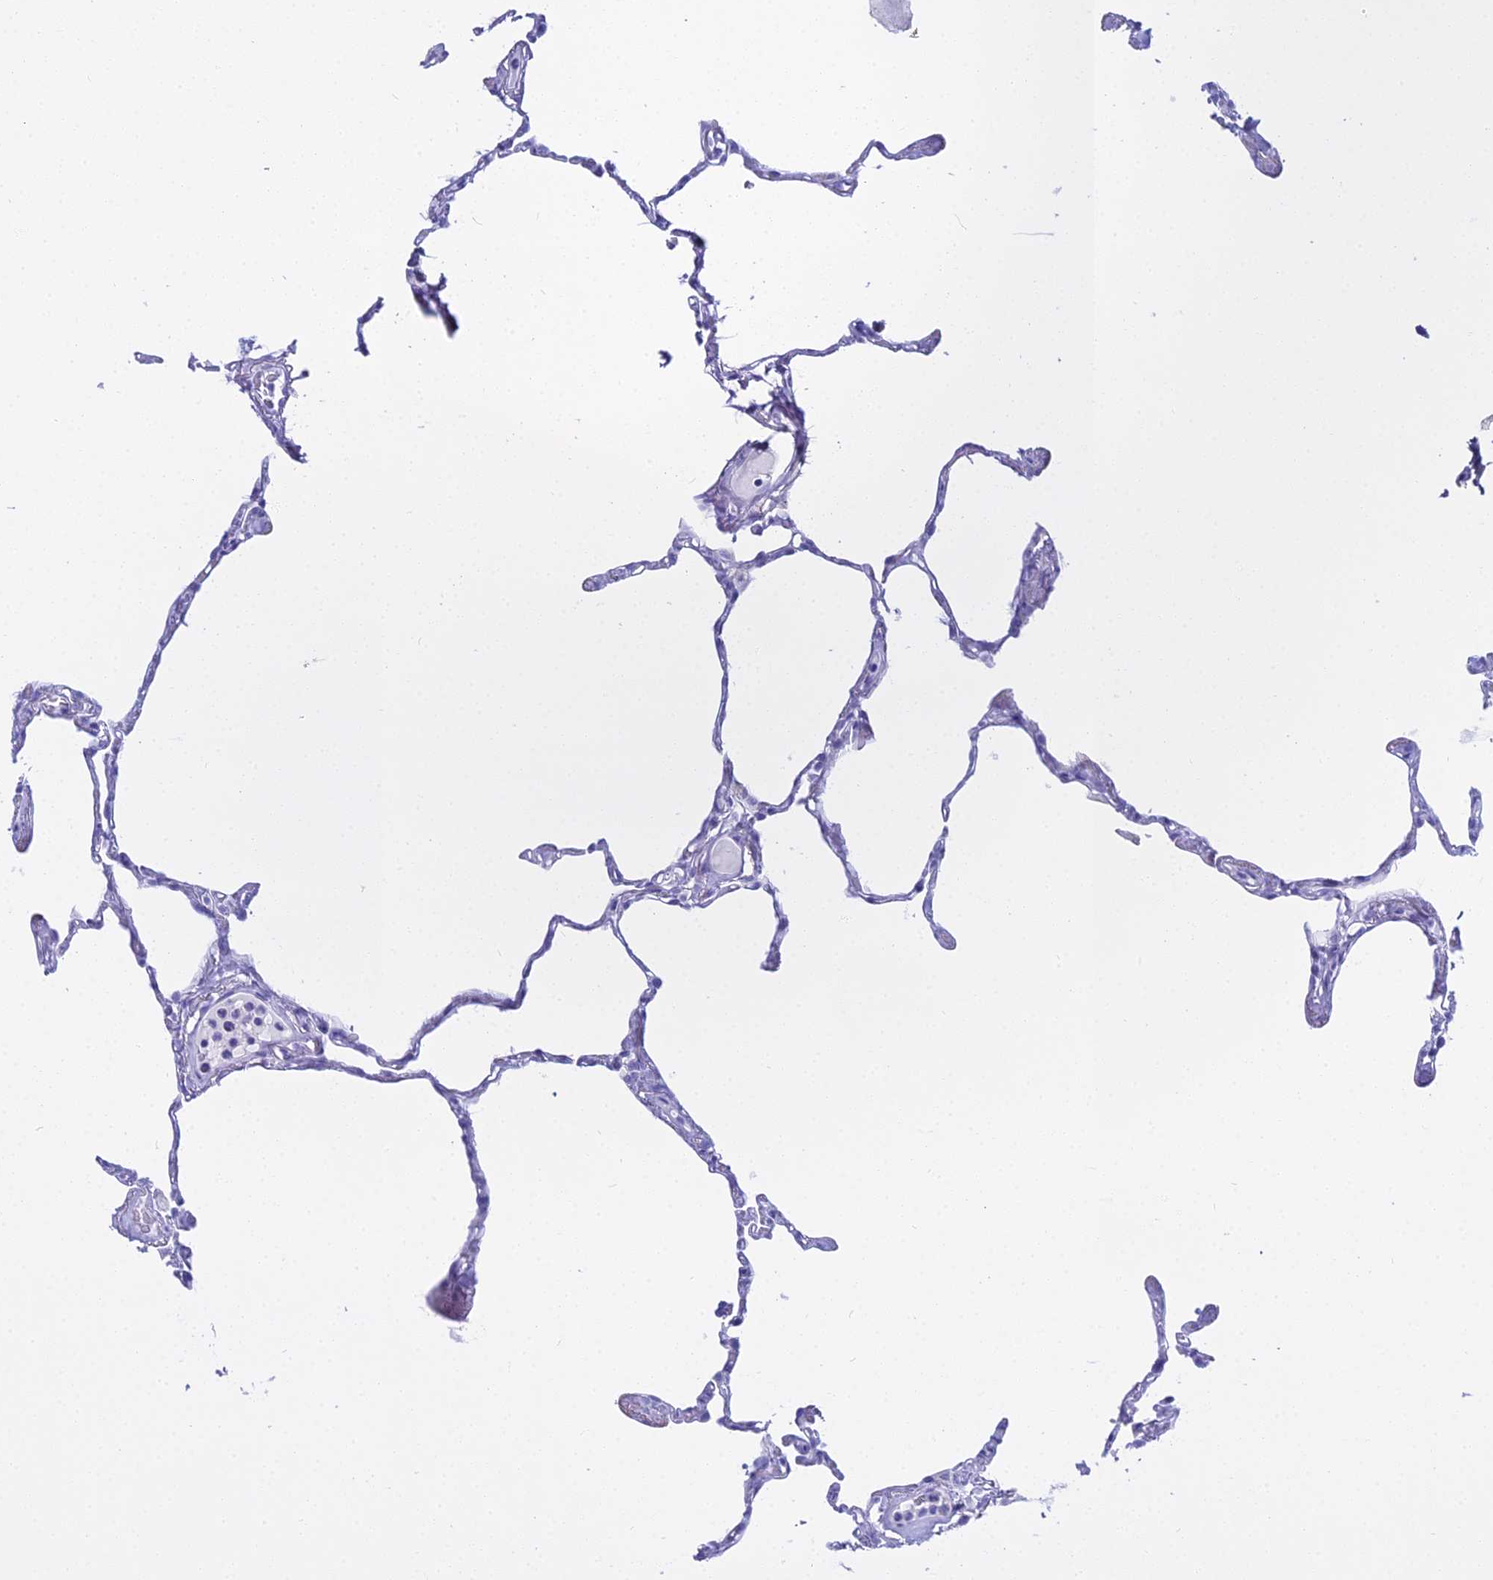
{"staining": {"intensity": "negative", "quantity": "none", "location": "none"}, "tissue": "lung", "cell_type": "Alveolar cells", "image_type": "normal", "snomed": [{"axis": "morphology", "description": "Normal tissue, NOS"}, {"axis": "topography", "description": "Lung"}], "caption": "High magnification brightfield microscopy of benign lung stained with DAB (3,3'-diaminobenzidine) (brown) and counterstained with hematoxylin (blue): alveolar cells show no significant positivity. (DAB (3,3'-diaminobenzidine) immunohistochemistry (IHC) with hematoxylin counter stain).", "gene": "CGB1", "patient": {"sex": "male", "age": 65}}